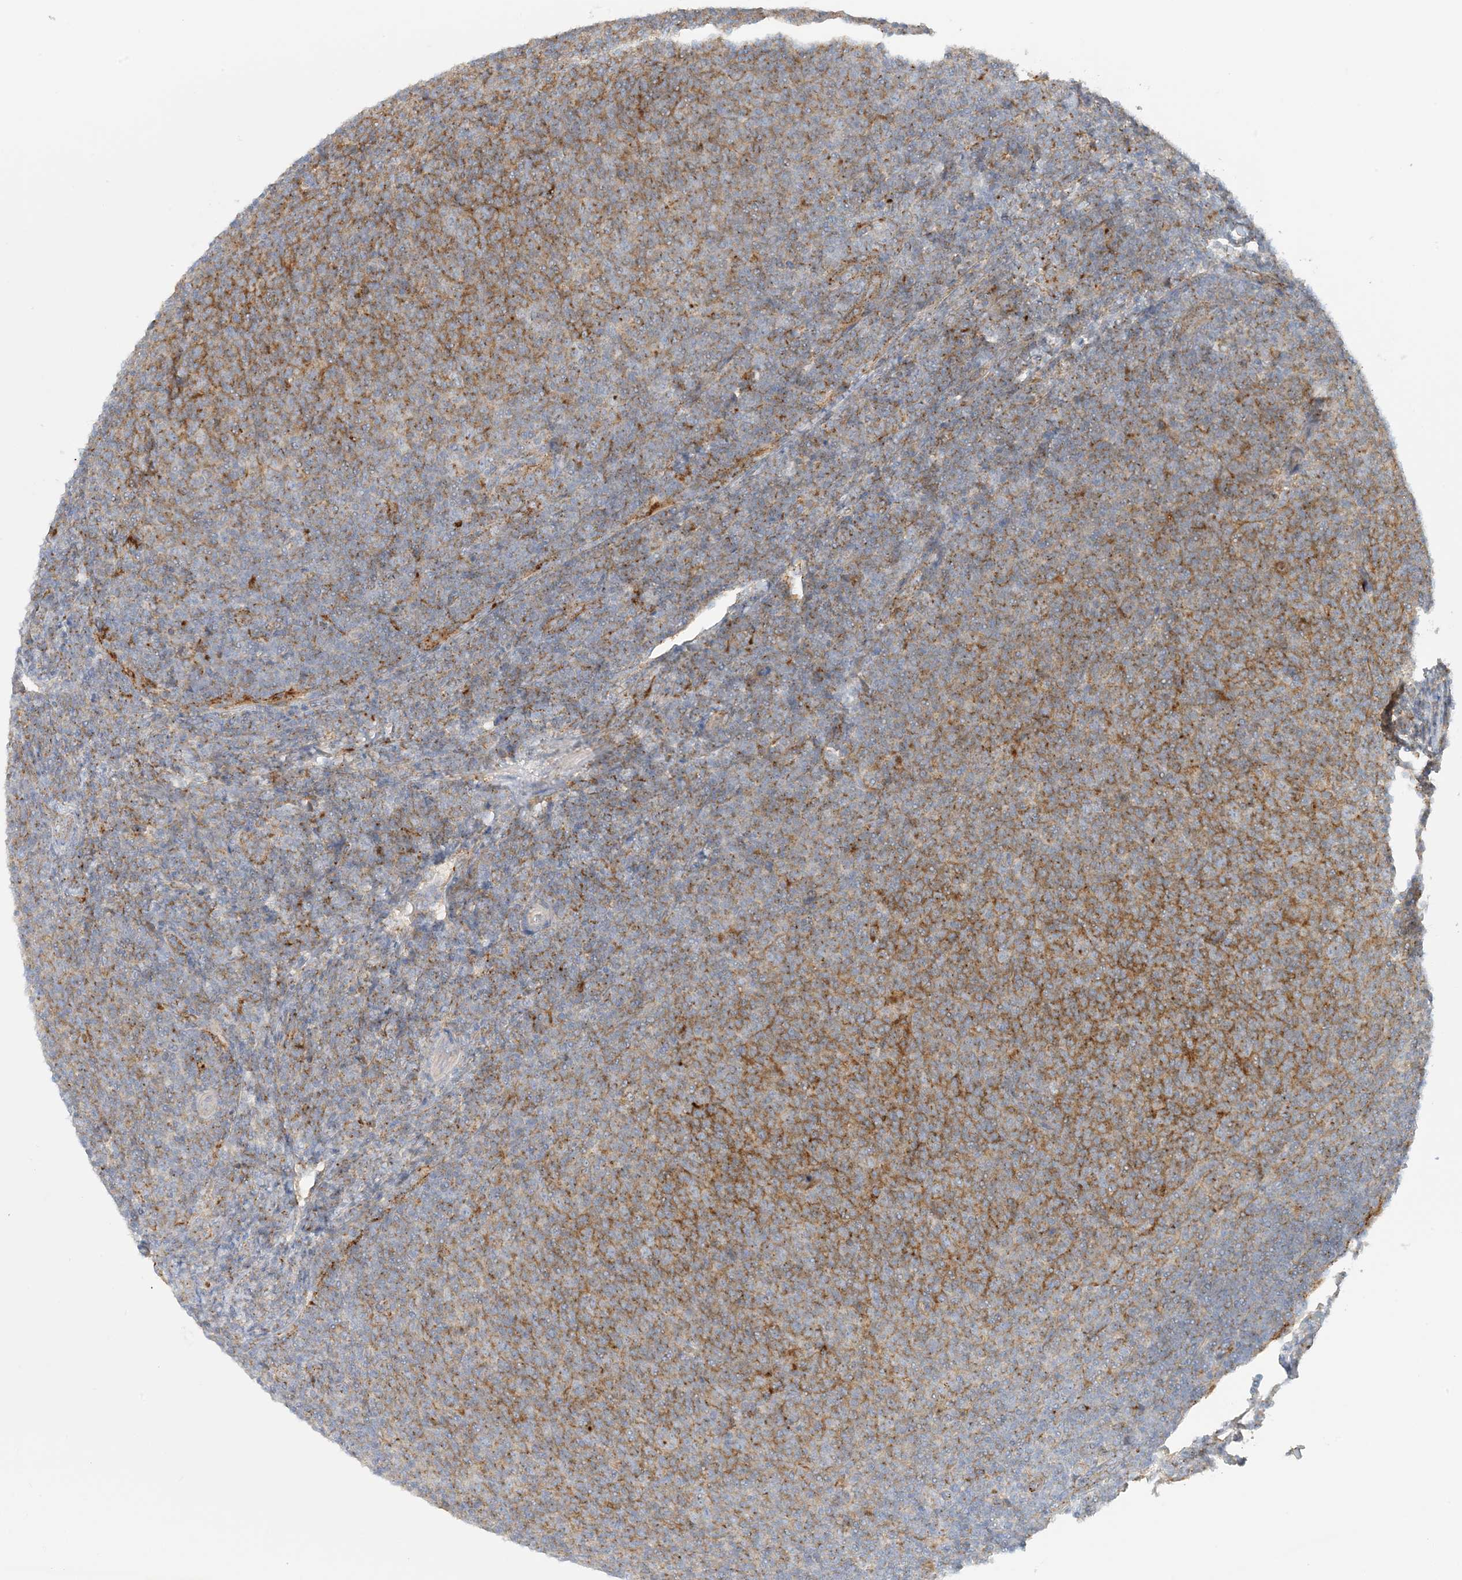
{"staining": {"intensity": "moderate", "quantity": "25%-75%", "location": "cytoplasmic/membranous"}, "tissue": "lymphoma", "cell_type": "Tumor cells", "image_type": "cancer", "snomed": [{"axis": "morphology", "description": "Malignant lymphoma, non-Hodgkin's type, Low grade"}, {"axis": "topography", "description": "Lymph node"}], "caption": "Immunohistochemistry (IHC) micrograph of neoplastic tissue: low-grade malignant lymphoma, non-Hodgkin's type stained using immunohistochemistry (IHC) shows medium levels of moderate protein expression localized specifically in the cytoplasmic/membranous of tumor cells, appearing as a cytoplasmic/membranous brown color.", "gene": "SPPL2A", "patient": {"sex": "male", "age": 66}}